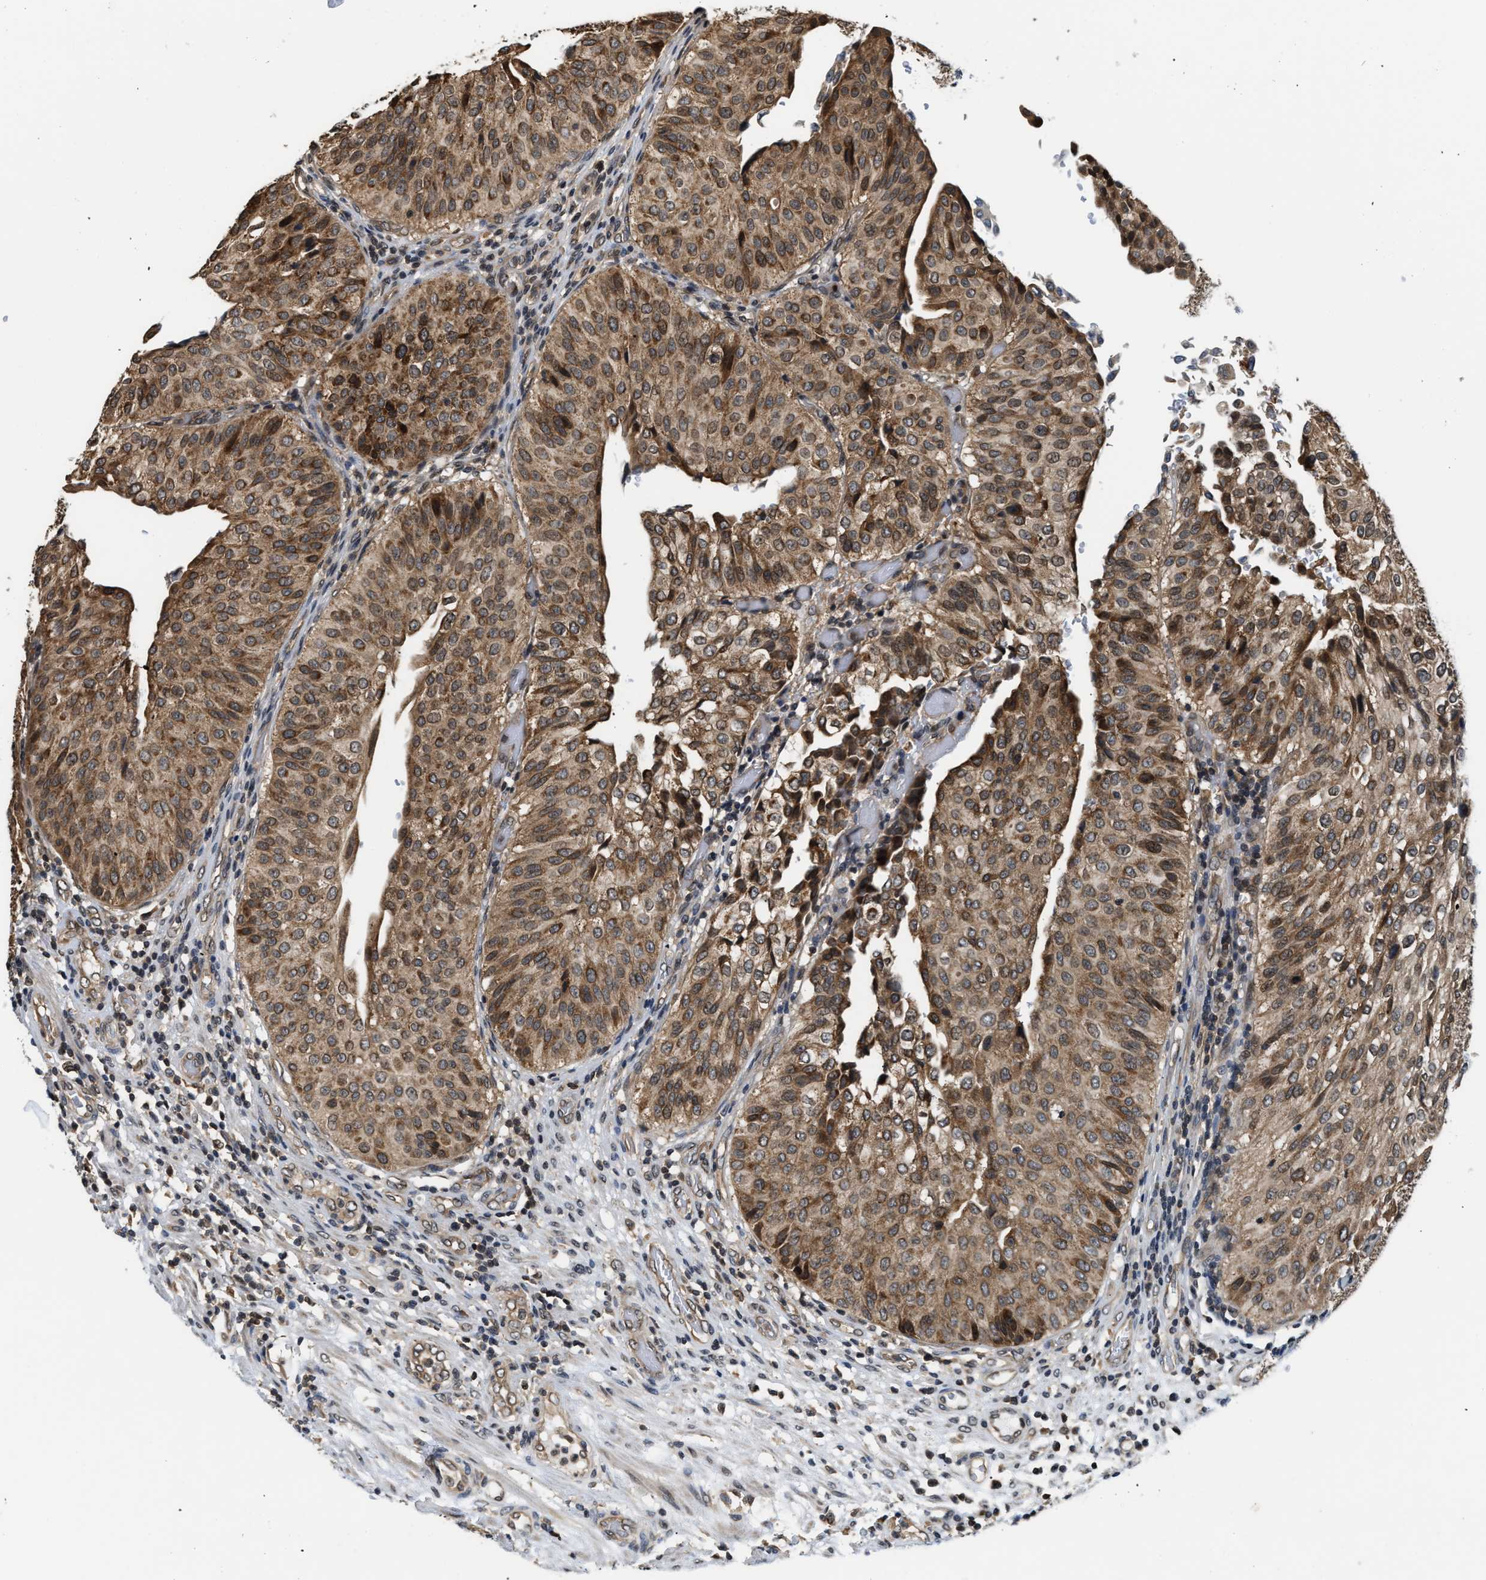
{"staining": {"intensity": "moderate", "quantity": ">75%", "location": "cytoplasmic/membranous"}, "tissue": "urothelial cancer", "cell_type": "Tumor cells", "image_type": "cancer", "snomed": [{"axis": "morphology", "description": "Urothelial carcinoma, Low grade"}, {"axis": "topography", "description": "Urinary bladder"}], "caption": "The photomicrograph displays a brown stain indicating the presence of a protein in the cytoplasmic/membranous of tumor cells in urothelial cancer. Nuclei are stained in blue.", "gene": "RAB29", "patient": {"sex": "male", "age": 67}}